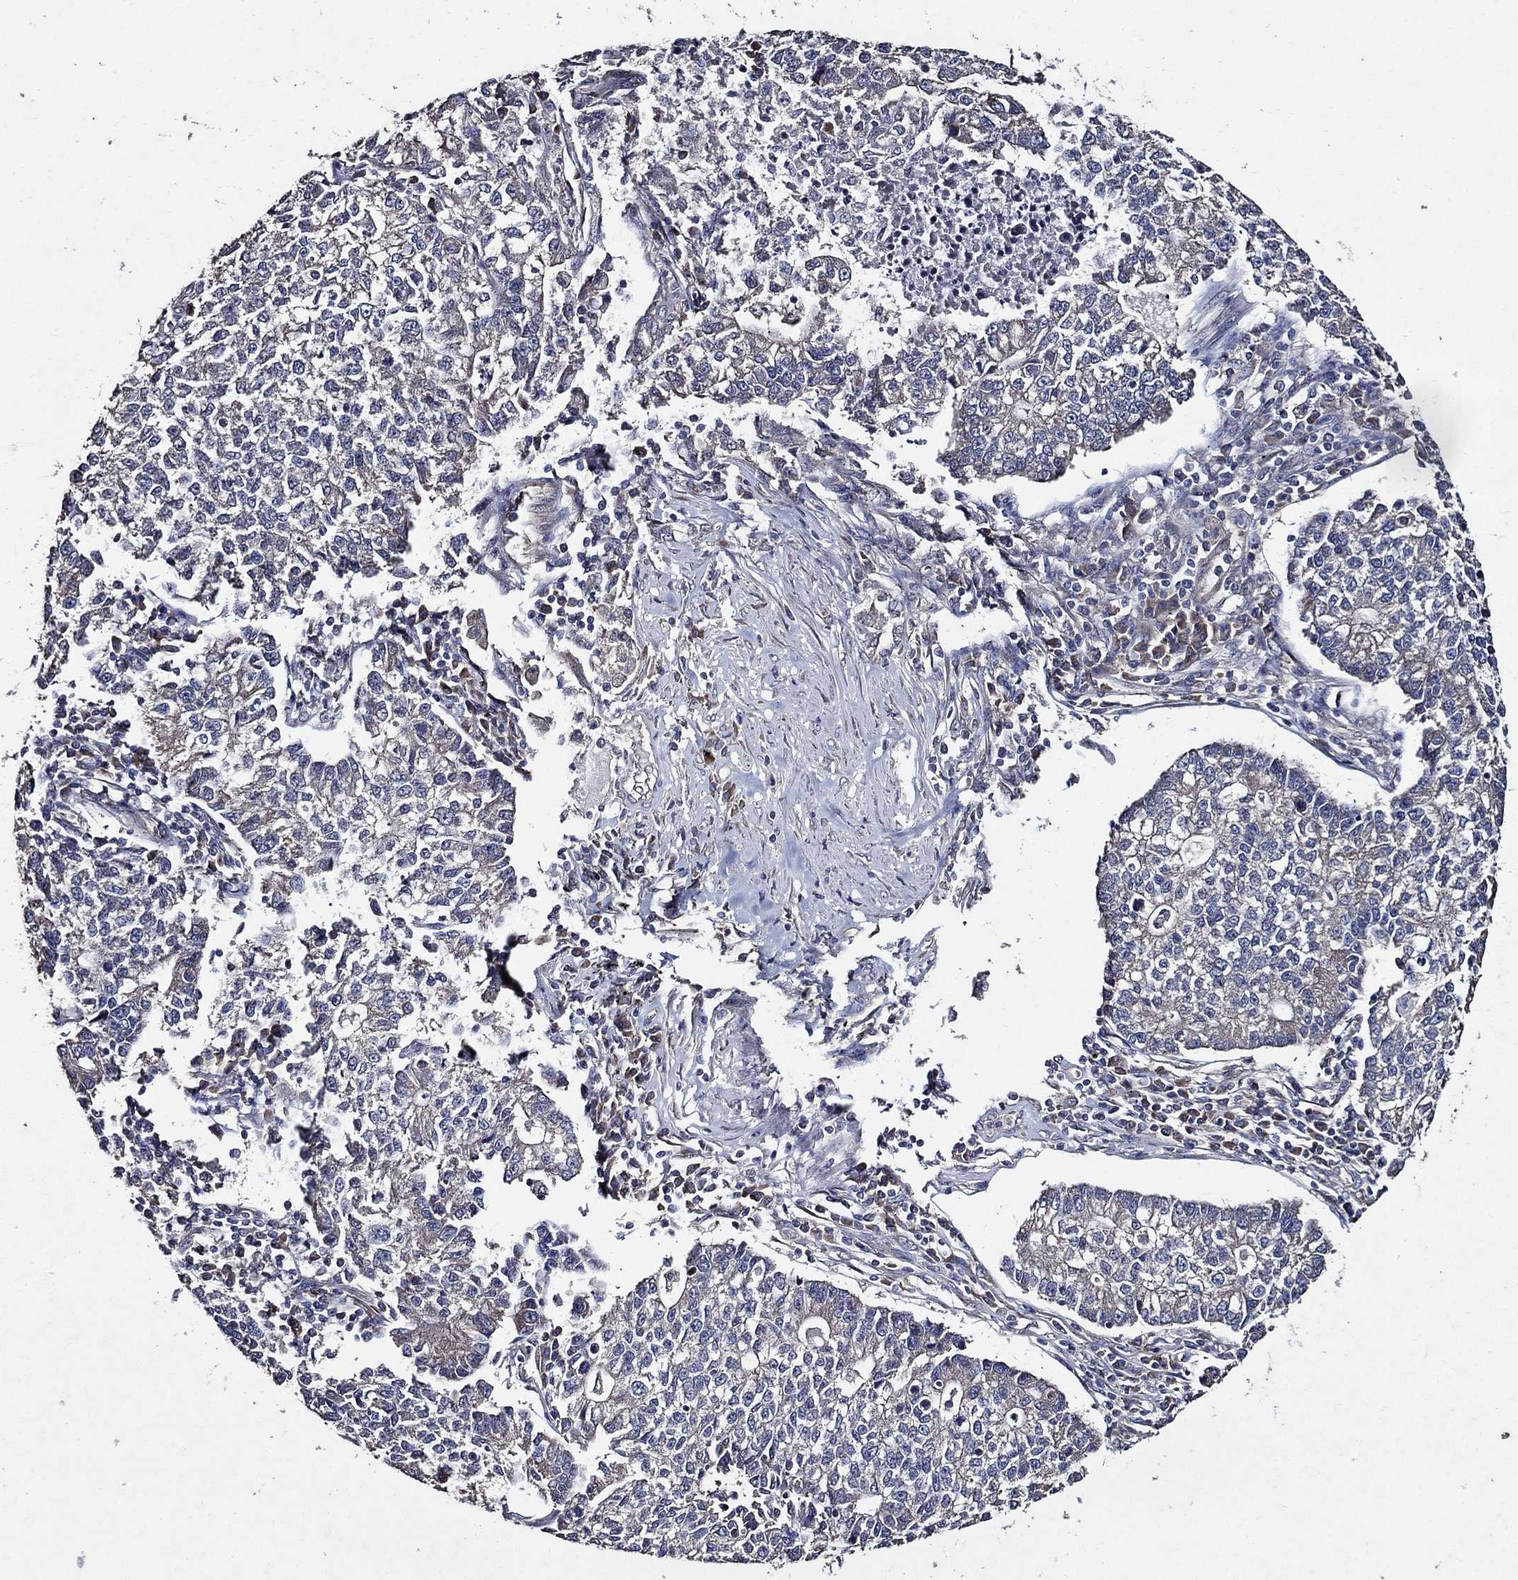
{"staining": {"intensity": "weak", "quantity": "<25%", "location": "cytoplasmic/membranous"}, "tissue": "lung cancer", "cell_type": "Tumor cells", "image_type": "cancer", "snomed": [{"axis": "morphology", "description": "Adenocarcinoma, NOS"}, {"axis": "topography", "description": "Lung"}], "caption": "Immunohistochemistry of lung cancer reveals no staining in tumor cells.", "gene": "HAP1", "patient": {"sex": "male", "age": 57}}